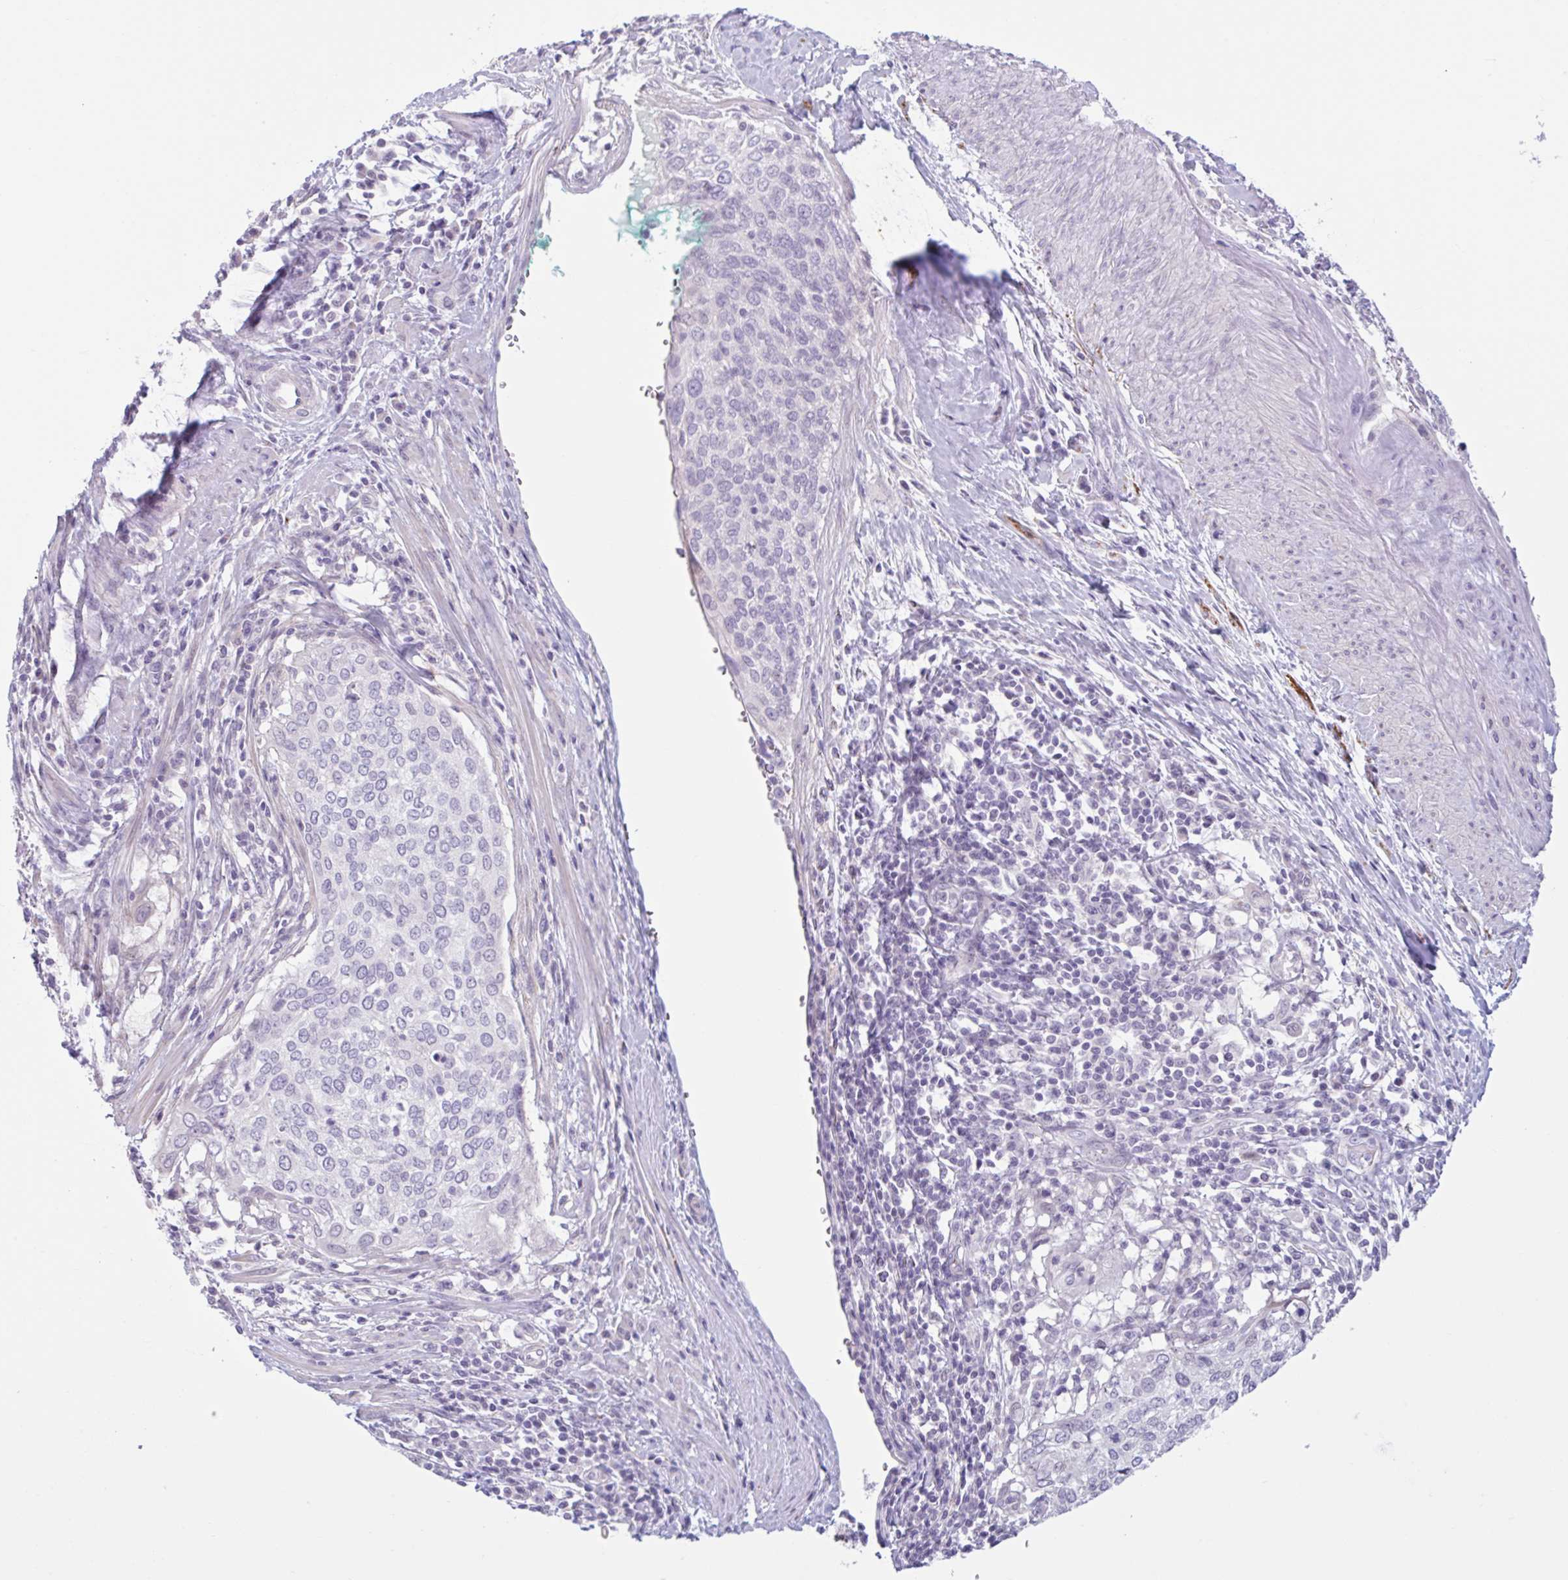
{"staining": {"intensity": "negative", "quantity": "none", "location": "none"}, "tissue": "cervical cancer", "cell_type": "Tumor cells", "image_type": "cancer", "snomed": [{"axis": "morphology", "description": "Squamous cell carcinoma, NOS"}, {"axis": "topography", "description": "Cervix"}], "caption": "Cervical cancer (squamous cell carcinoma) was stained to show a protein in brown. There is no significant expression in tumor cells.", "gene": "CDH19", "patient": {"sex": "female", "age": 38}}